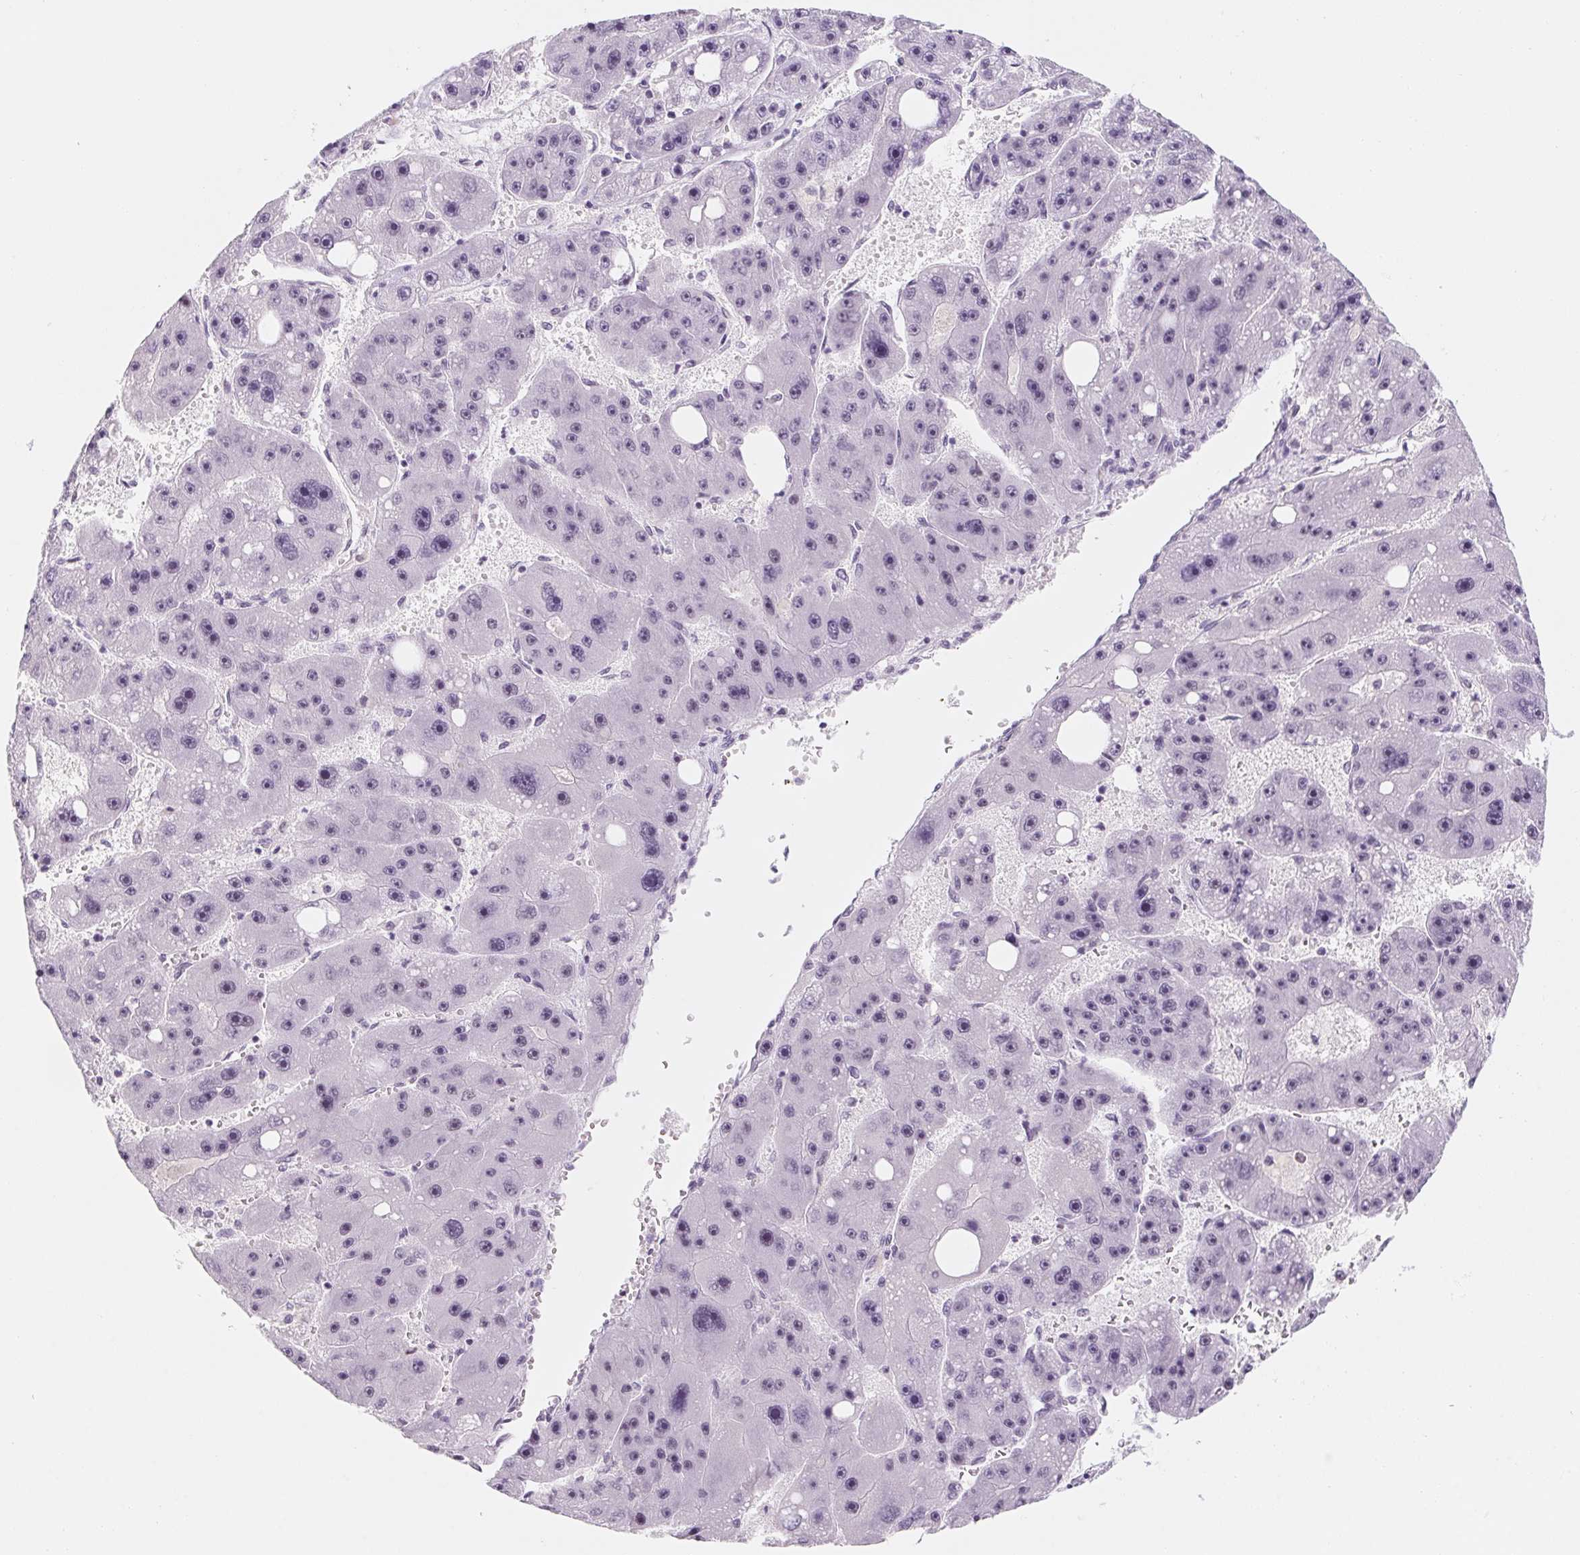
{"staining": {"intensity": "negative", "quantity": "none", "location": "none"}, "tissue": "liver cancer", "cell_type": "Tumor cells", "image_type": "cancer", "snomed": [{"axis": "morphology", "description": "Carcinoma, Hepatocellular, NOS"}, {"axis": "topography", "description": "Liver"}], "caption": "High power microscopy histopathology image of an immunohistochemistry (IHC) photomicrograph of liver cancer (hepatocellular carcinoma), revealing no significant staining in tumor cells.", "gene": "ZIC4", "patient": {"sex": "female", "age": 61}}